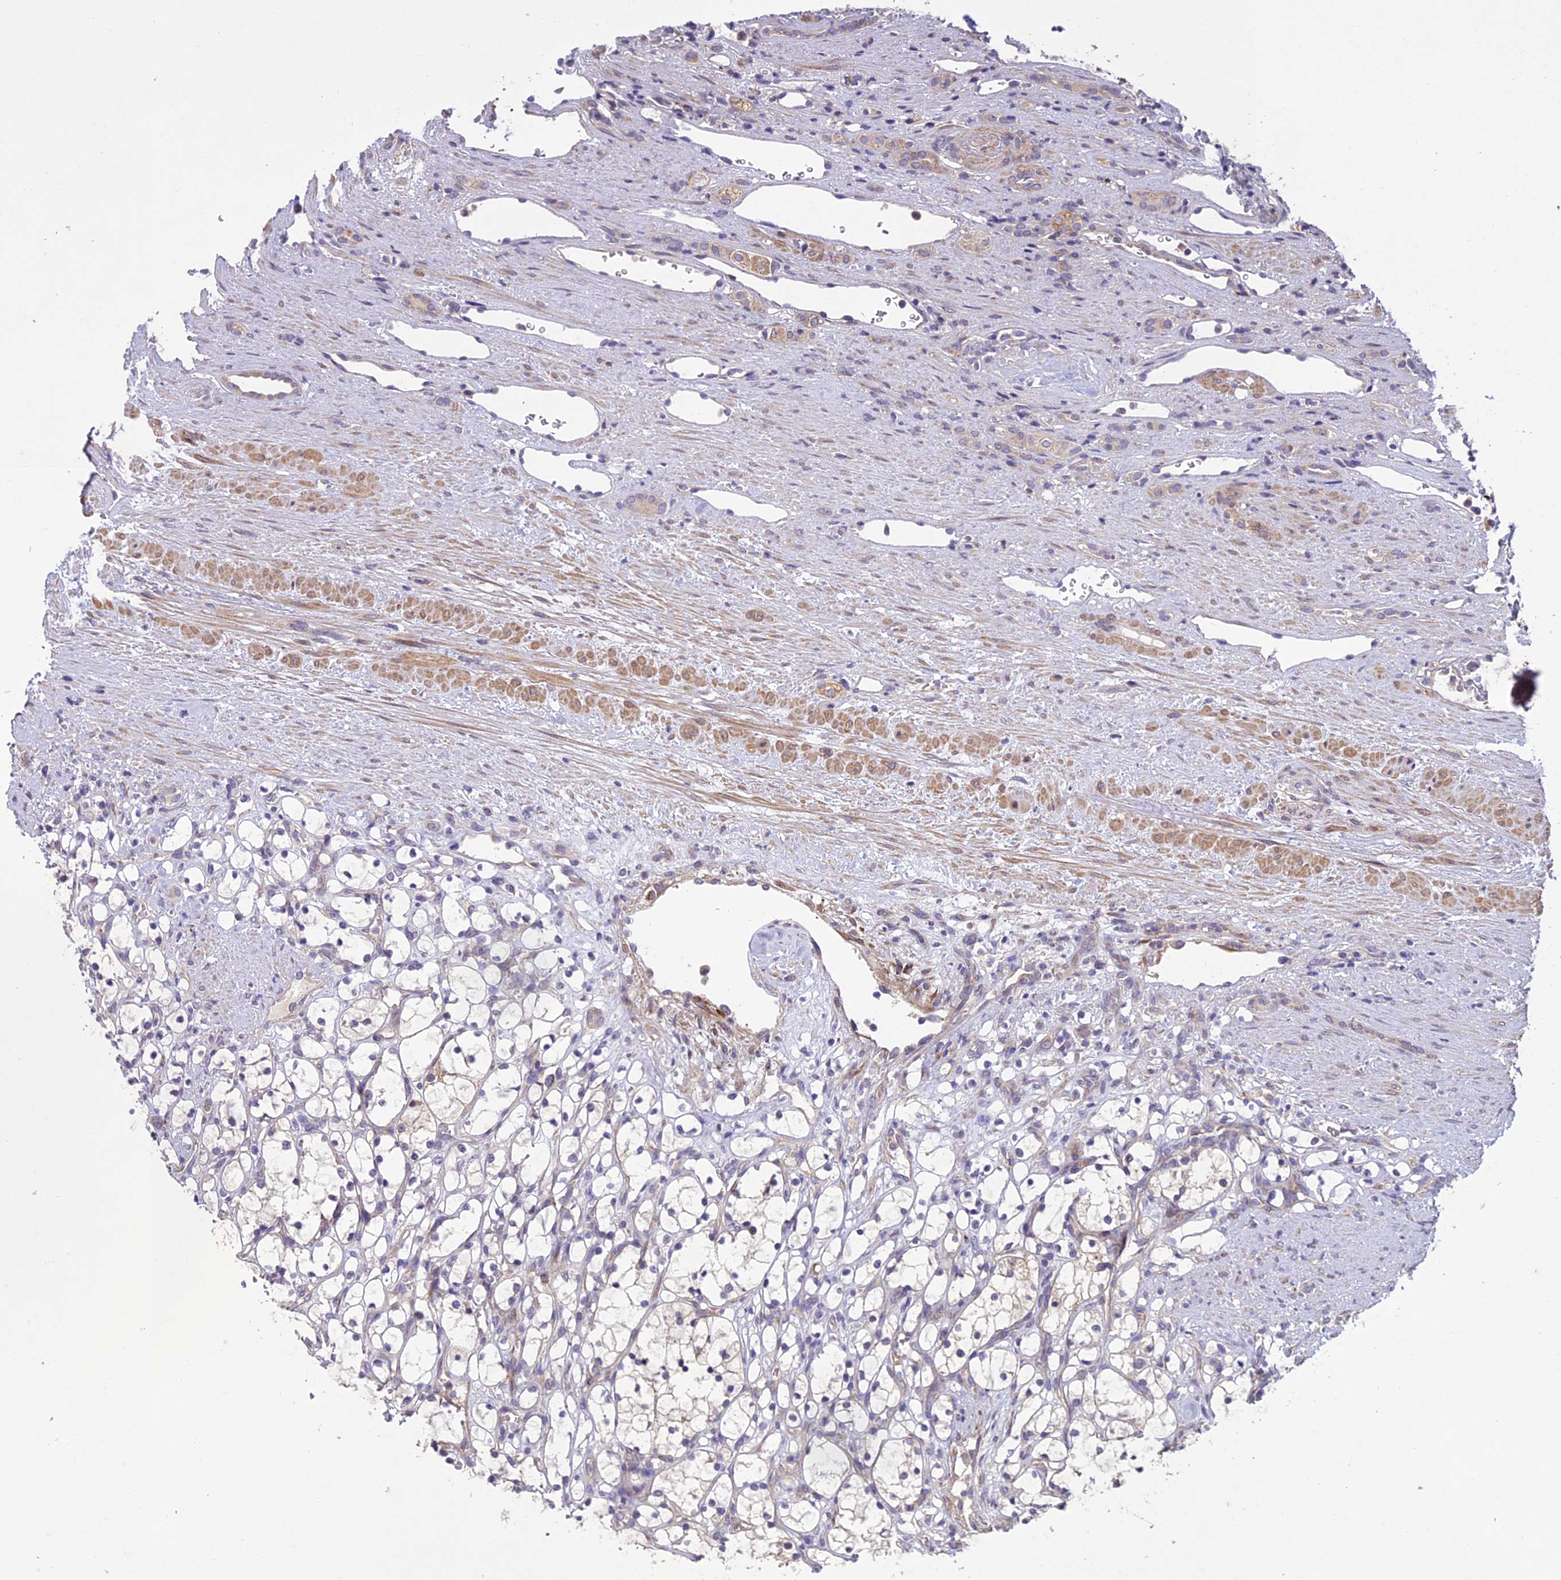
{"staining": {"intensity": "negative", "quantity": "none", "location": "none"}, "tissue": "renal cancer", "cell_type": "Tumor cells", "image_type": "cancer", "snomed": [{"axis": "morphology", "description": "Adenocarcinoma, NOS"}, {"axis": "topography", "description": "Kidney"}], "caption": "The histopathology image displays no staining of tumor cells in adenocarcinoma (renal).", "gene": "CENPL", "patient": {"sex": "female", "age": 69}}